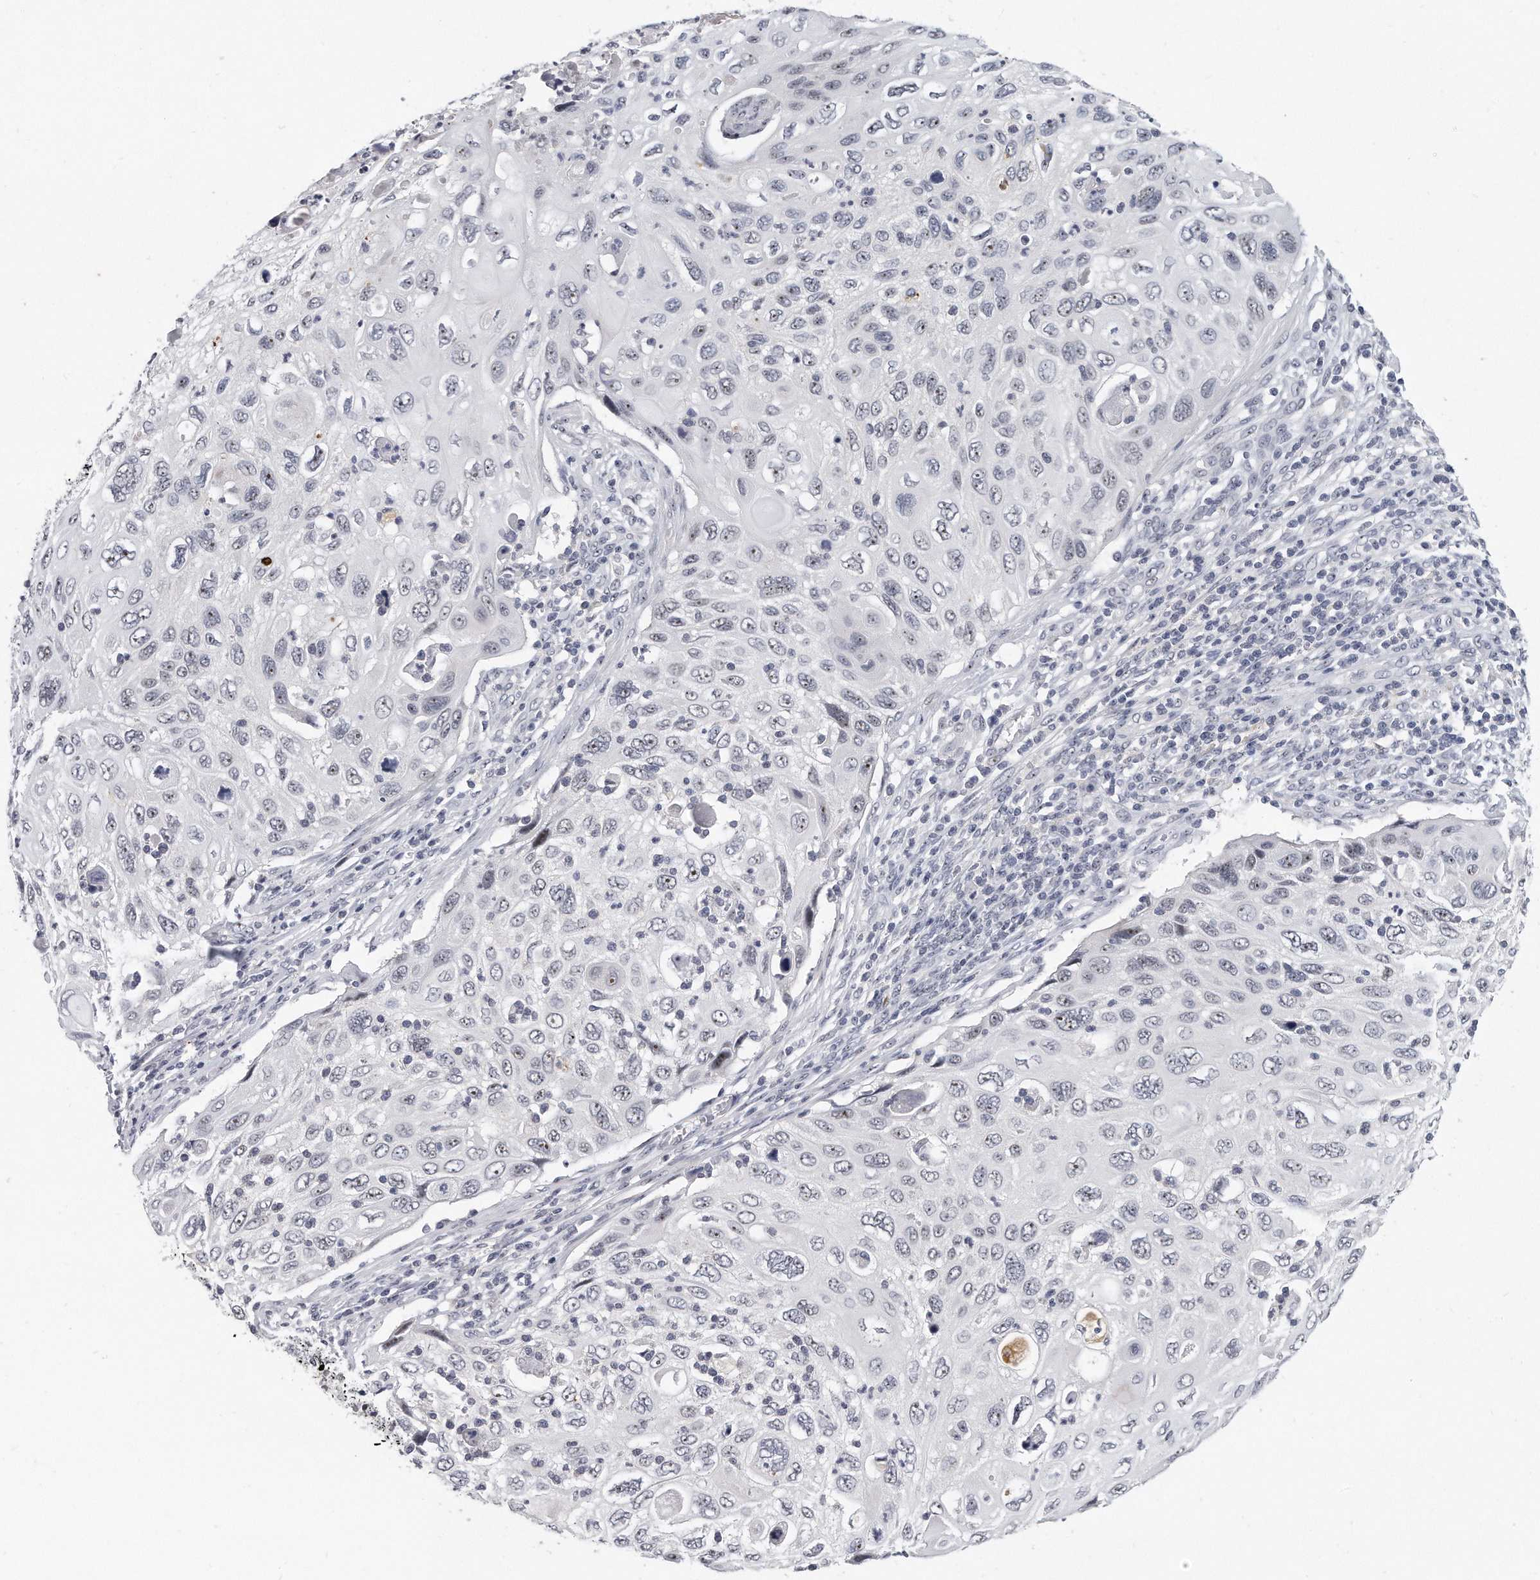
{"staining": {"intensity": "negative", "quantity": "none", "location": "none"}, "tissue": "cervical cancer", "cell_type": "Tumor cells", "image_type": "cancer", "snomed": [{"axis": "morphology", "description": "Squamous cell carcinoma, NOS"}, {"axis": "topography", "description": "Cervix"}], "caption": "Immunohistochemistry photomicrograph of neoplastic tissue: cervical cancer (squamous cell carcinoma) stained with DAB displays no significant protein expression in tumor cells. Brightfield microscopy of IHC stained with DAB (brown) and hematoxylin (blue), captured at high magnification.", "gene": "TFCP2L1", "patient": {"sex": "female", "age": 70}}